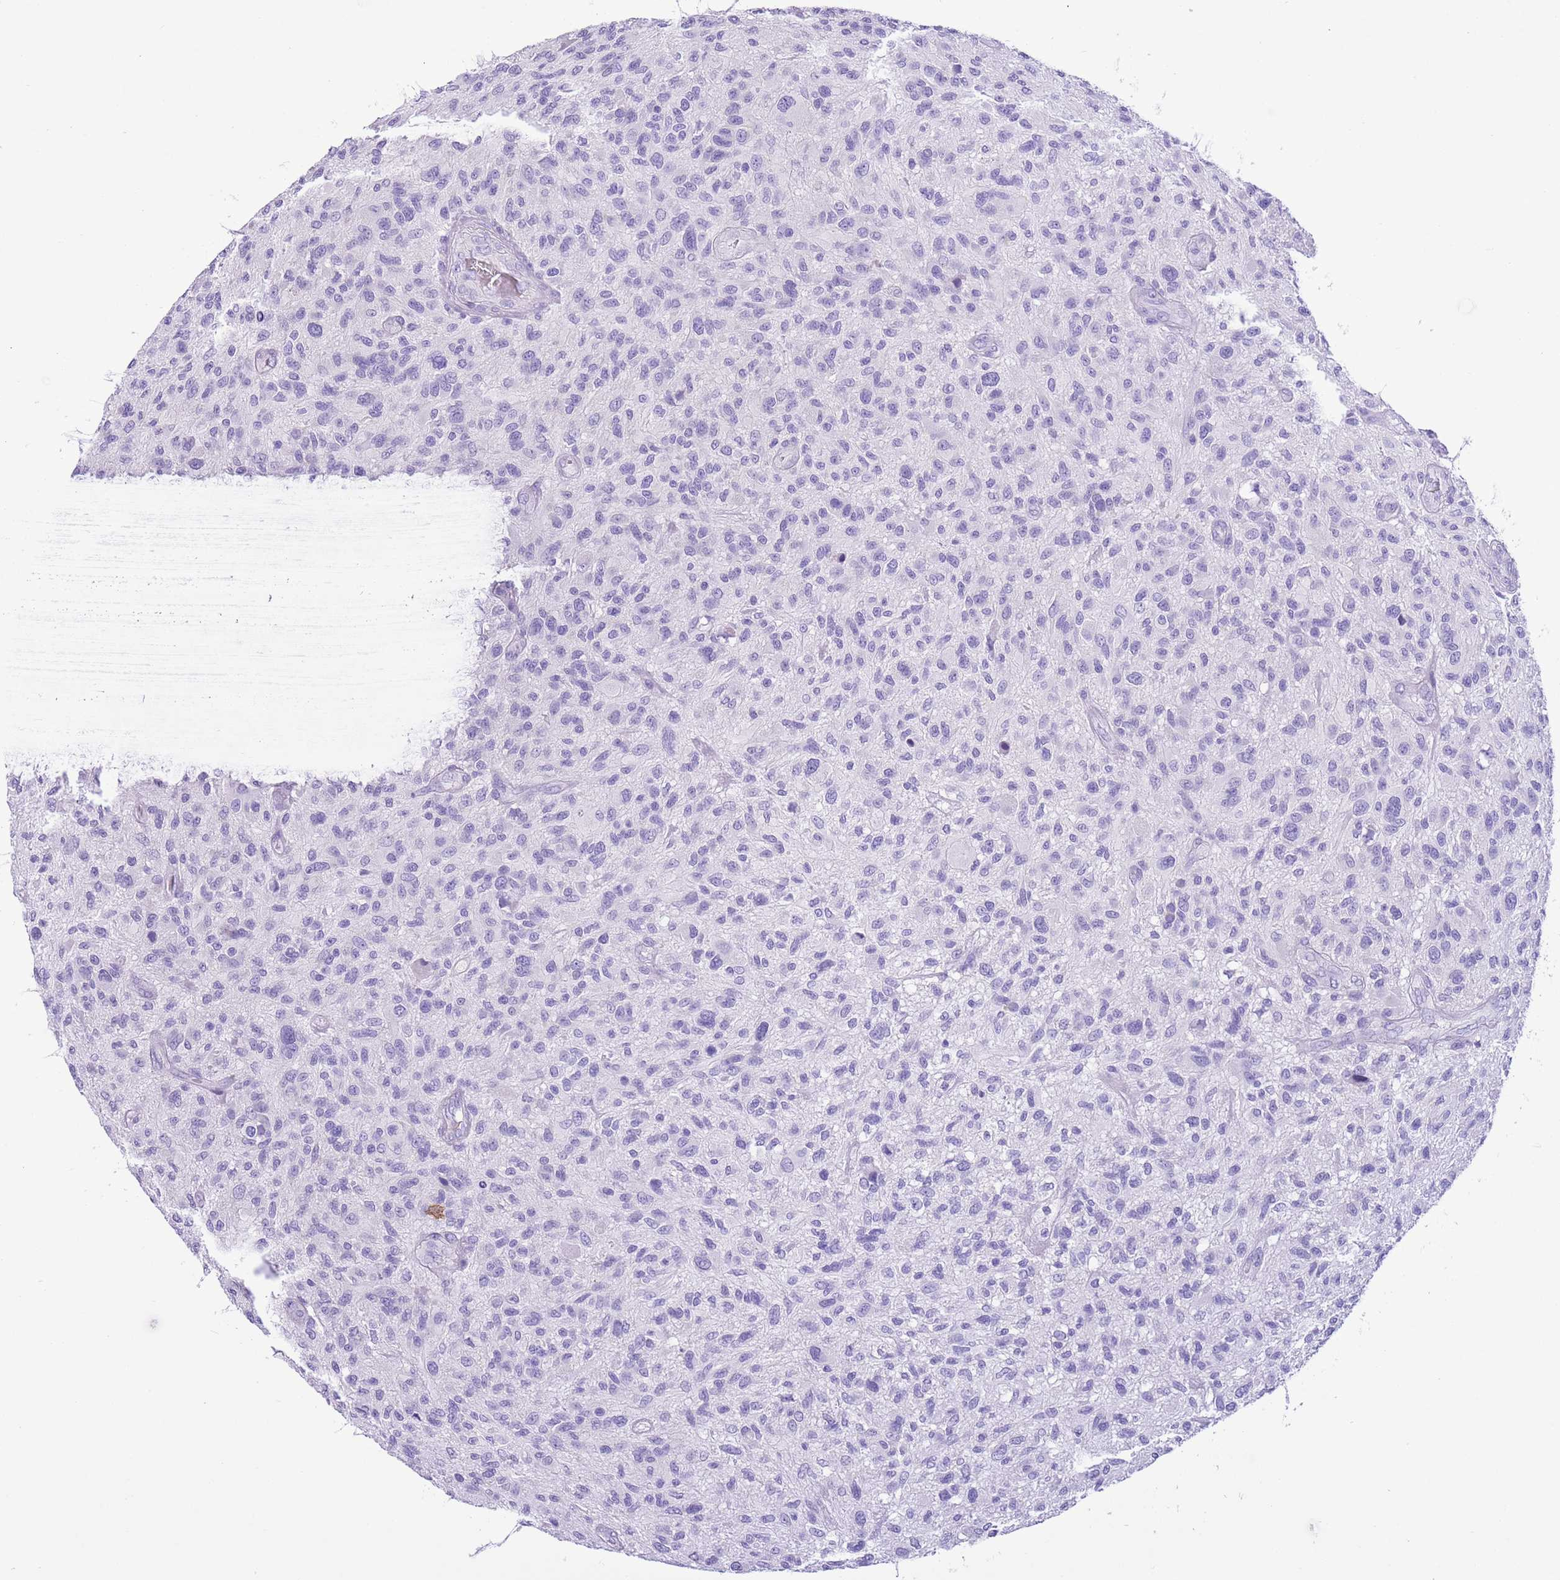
{"staining": {"intensity": "negative", "quantity": "none", "location": "none"}, "tissue": "glioma", "cell_type": "Tumor cells", "image_type": "cancer", "snomed": [{"axis": "morphology", "description": "Glioma, malignant, High grade"}, {"axis": "topography", "description": "Brain"}], "caption": "The photomicrograph exhibits no staining of tumor cells in glioma.", "gene": "TBC1D10B", "patient": {"sex": "male", "age": 47}}